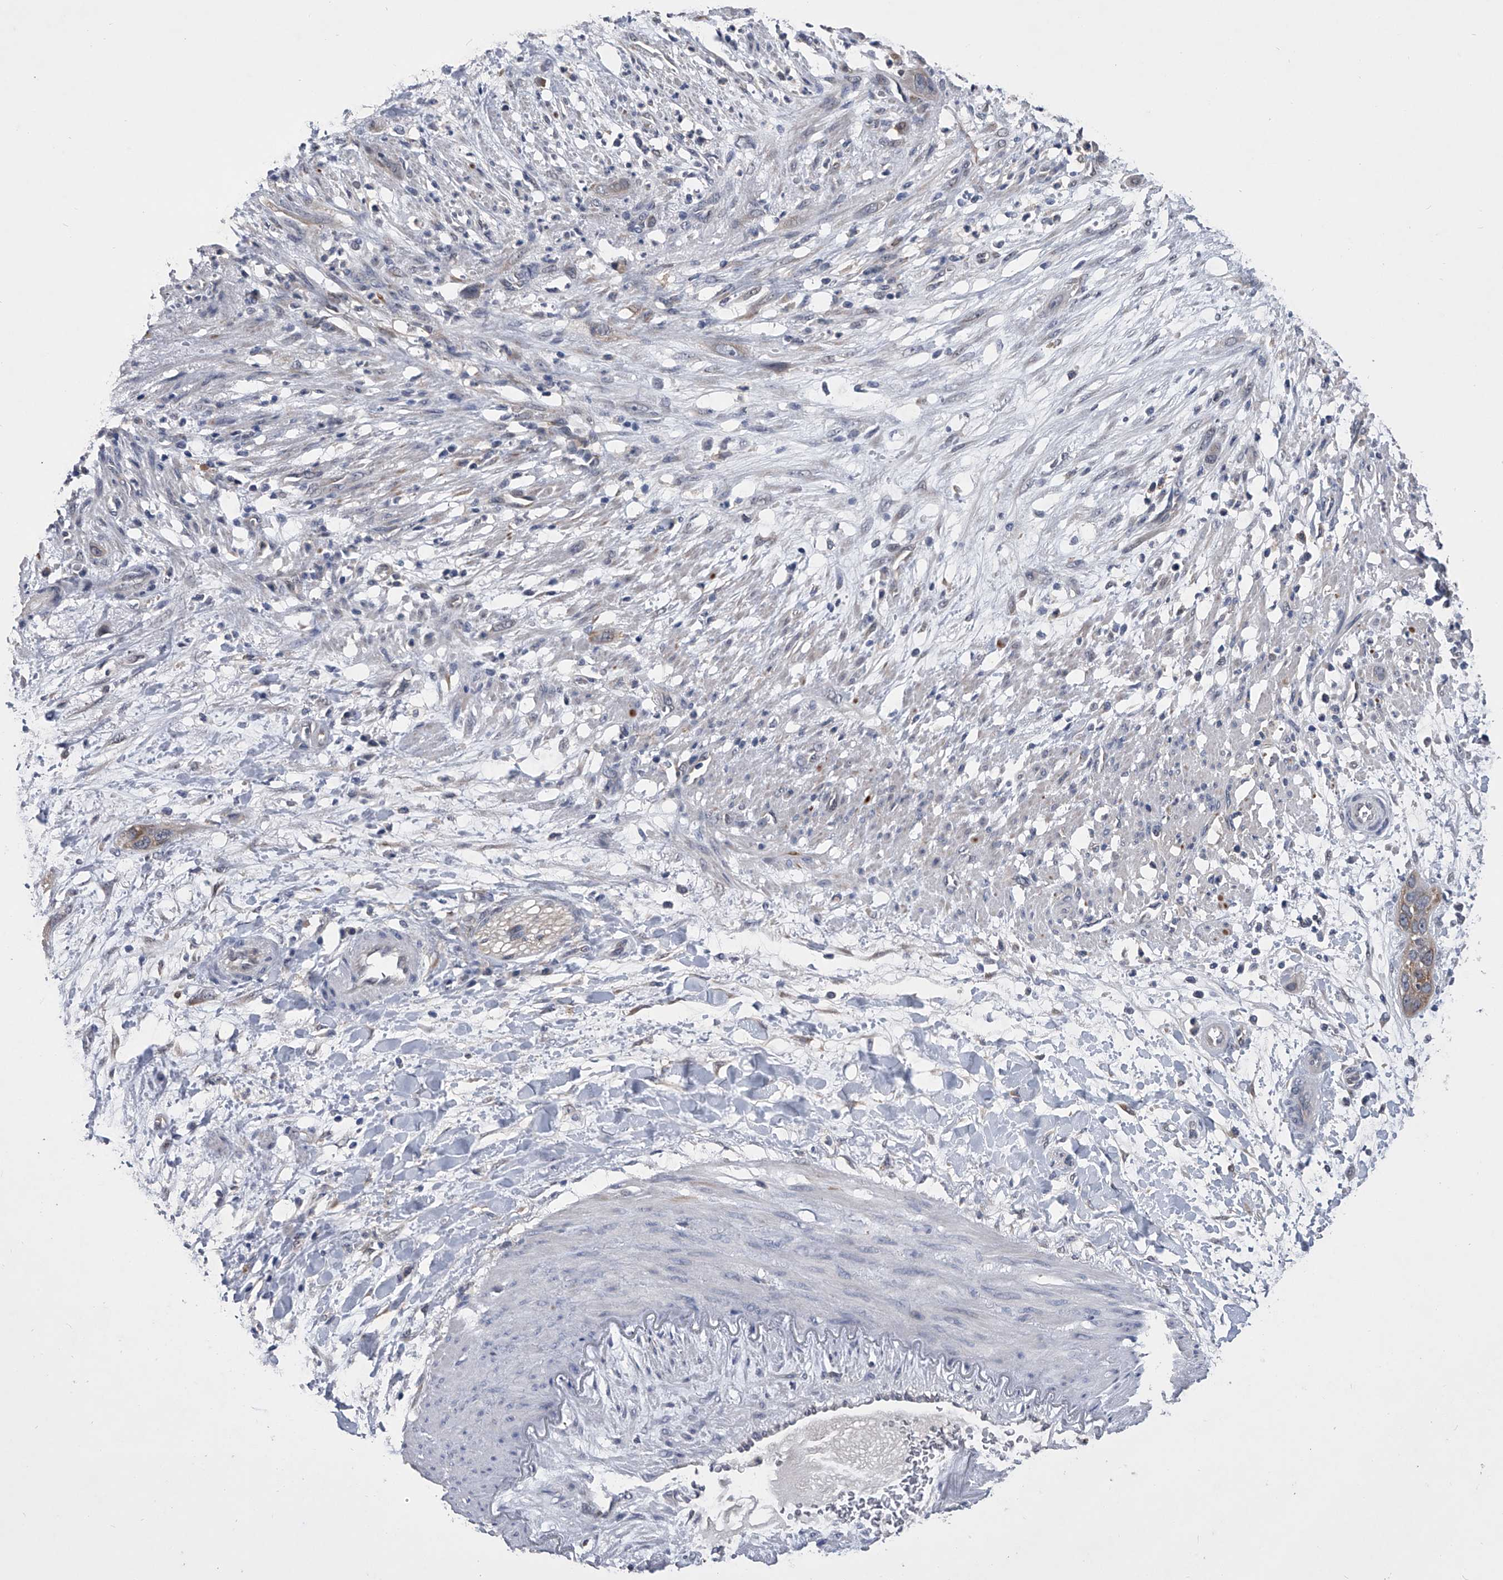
{"staining": {"intensity": "moderate", "quantity": "25%-75%", "location": "cytoplasmic/membranous"}, "tissue": "pancreatic cancer", "cell_type": "Tumor cells", "image_type": "cancer", "snomed": [{"axis": "morphology", "description": "Adenocarcinoma, NOS"}, {"axis": "topography", "description": "Pancreas"}], "caption": "Moderate cytoplasmic/membranous staining for a protein is appreciated in about 25%-75% of tumor cells of pancreatic cancer using immunohistochemistry (IHC).", "gene": "MAP4K3", "patient": {"sex": "female", "age": 60}}